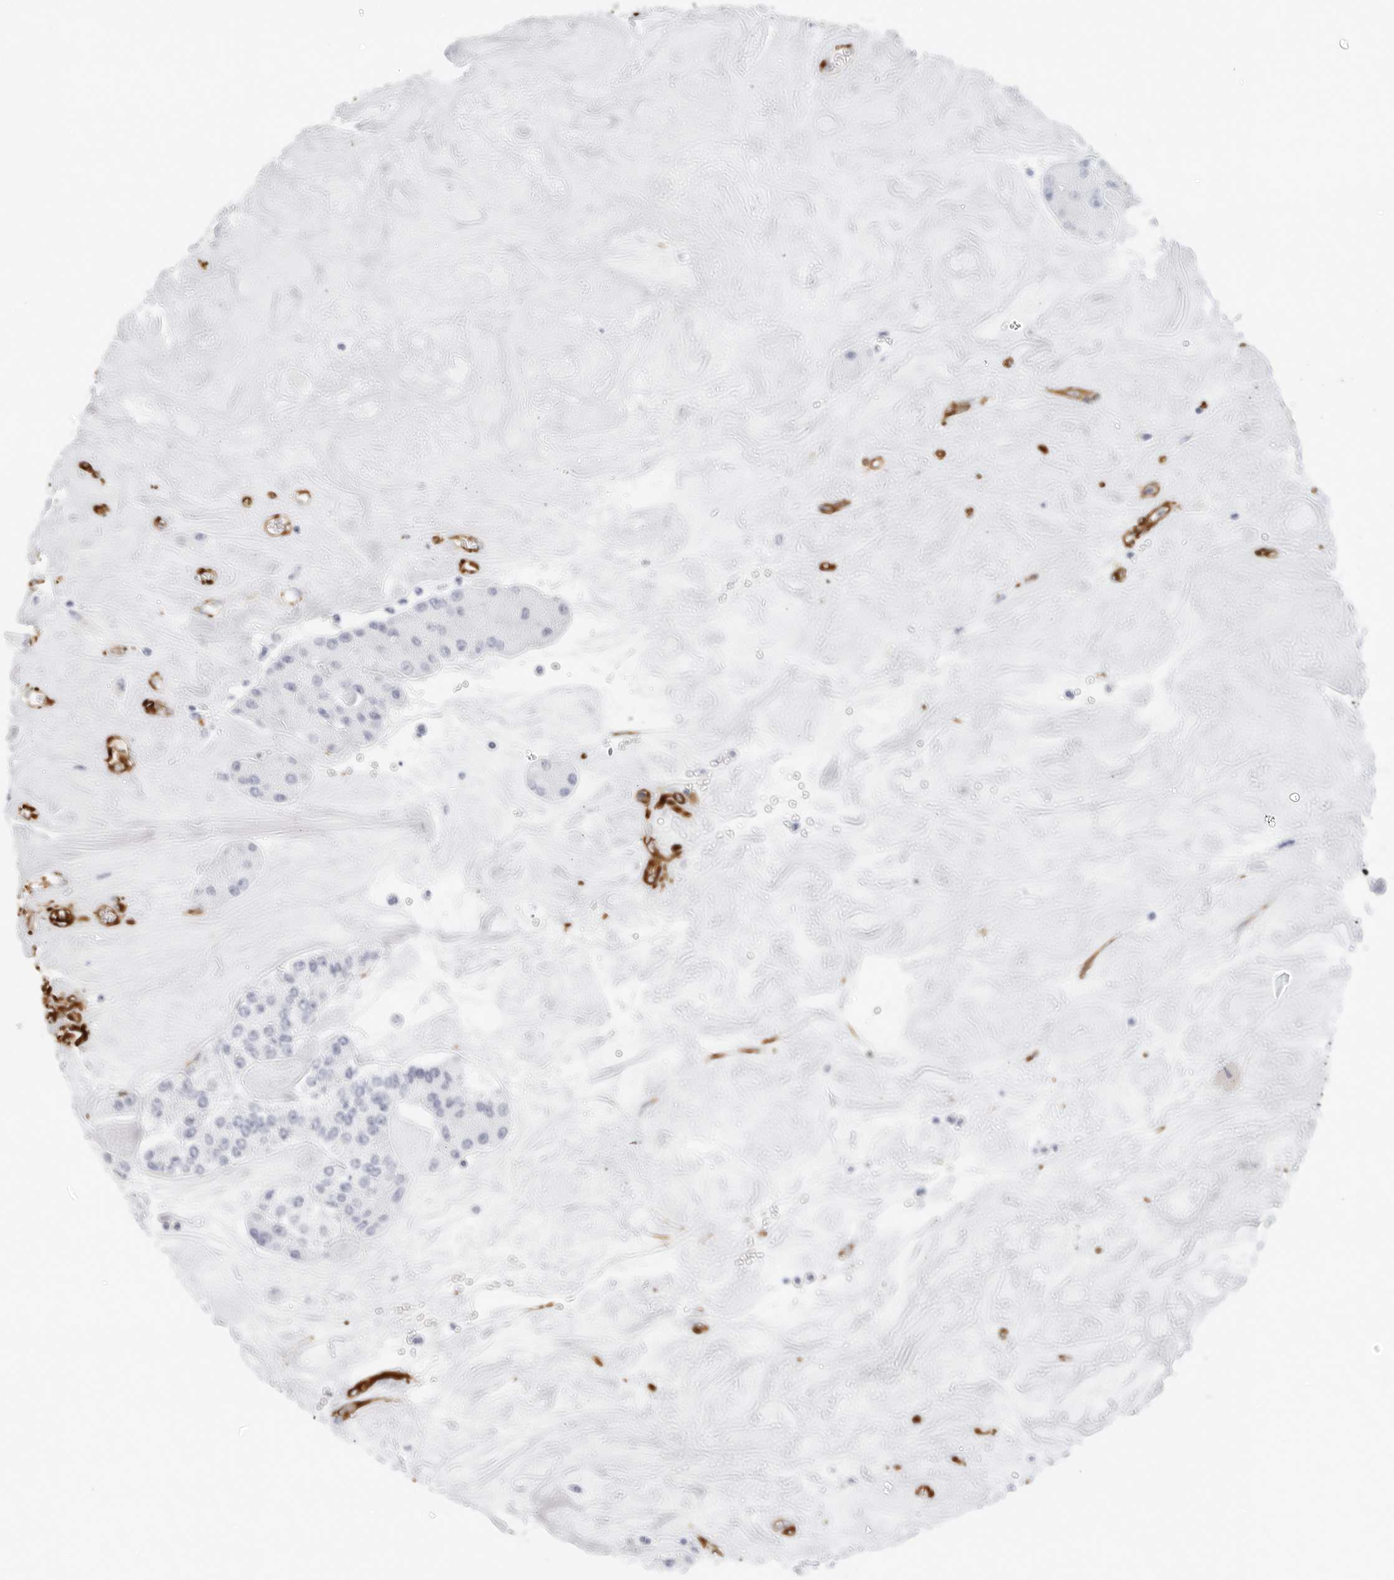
{"staining": {"intensity": "negative", "quantity": "none", "location": "none"}, "tissue": "carcinoid", "cell_type": "Tumor cells", "image_type": "cancer", "snomed": [{"axis": "morphology", "description": "Carcinoid, malignant, NOS"}, {"axis": "topography", "description": "Pancreas"}], "caption": "An IHC image of carcinoid is shown. There is no staining in tumor cells of carcinoid.", "gene": "NES", "patient": {"sex": "male", "age": 41}}